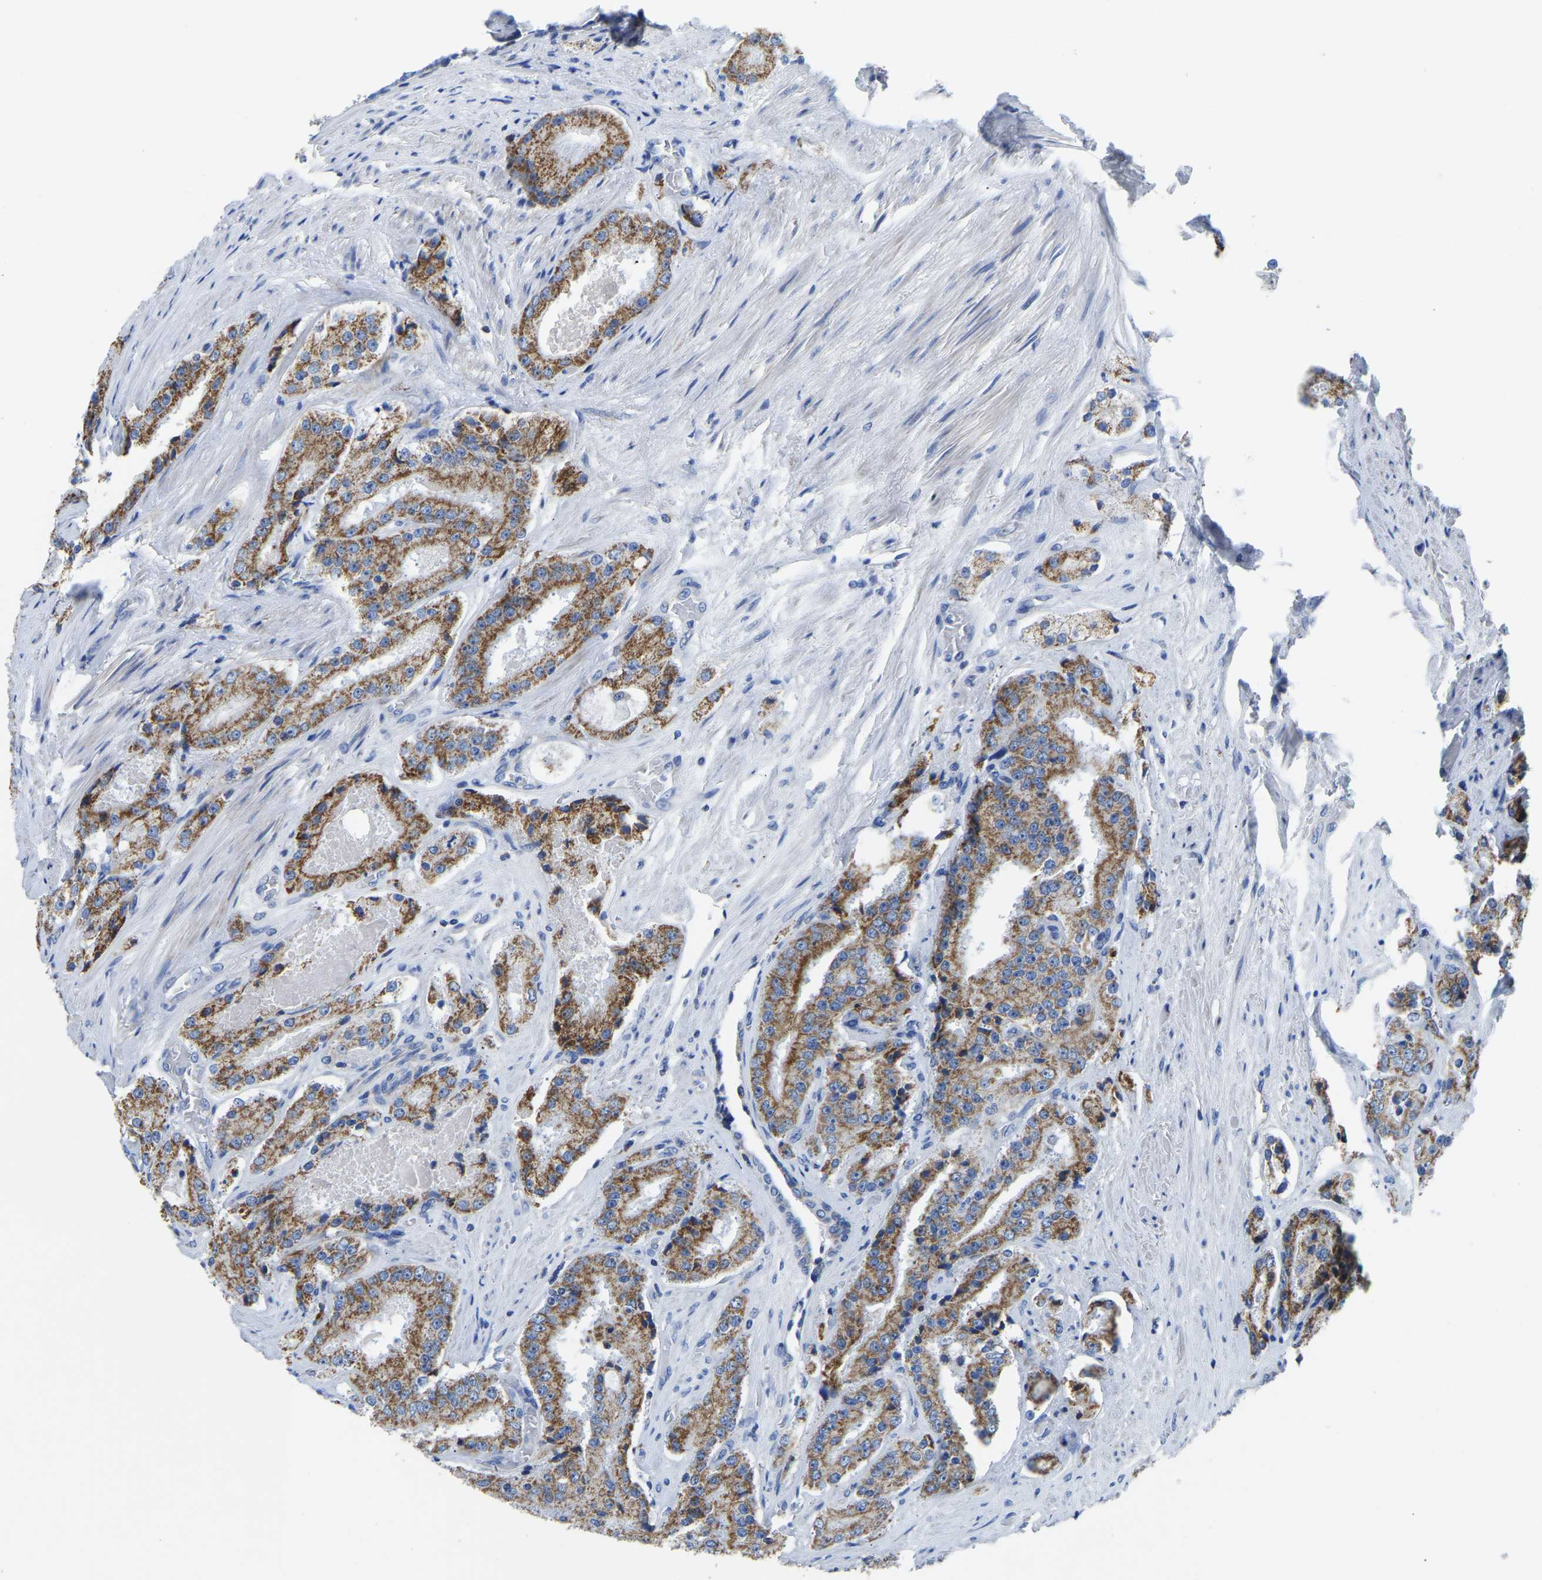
{"staining": {"intensity": "moderate", "quantity": ">75%", "location": "cytoplasmic/membranous"}, "tissue": "prostate cancer", "cell_type": "Tumor cells", "image_type": "cancer", "snomed": [{"axis": "morphology", "description": "Adenocarcinoma, High grade"}, {"axis": "topography", "description": "Prostate"}], "caption": "Protein analysis of high-grade adenocarcinoma (prostate) tissue displays moderate cytoplasmic/membranous staining in approximately >75% of tumor cells.", "gene": "ETFA", "patient": {"sex": "male", "age": 65}}